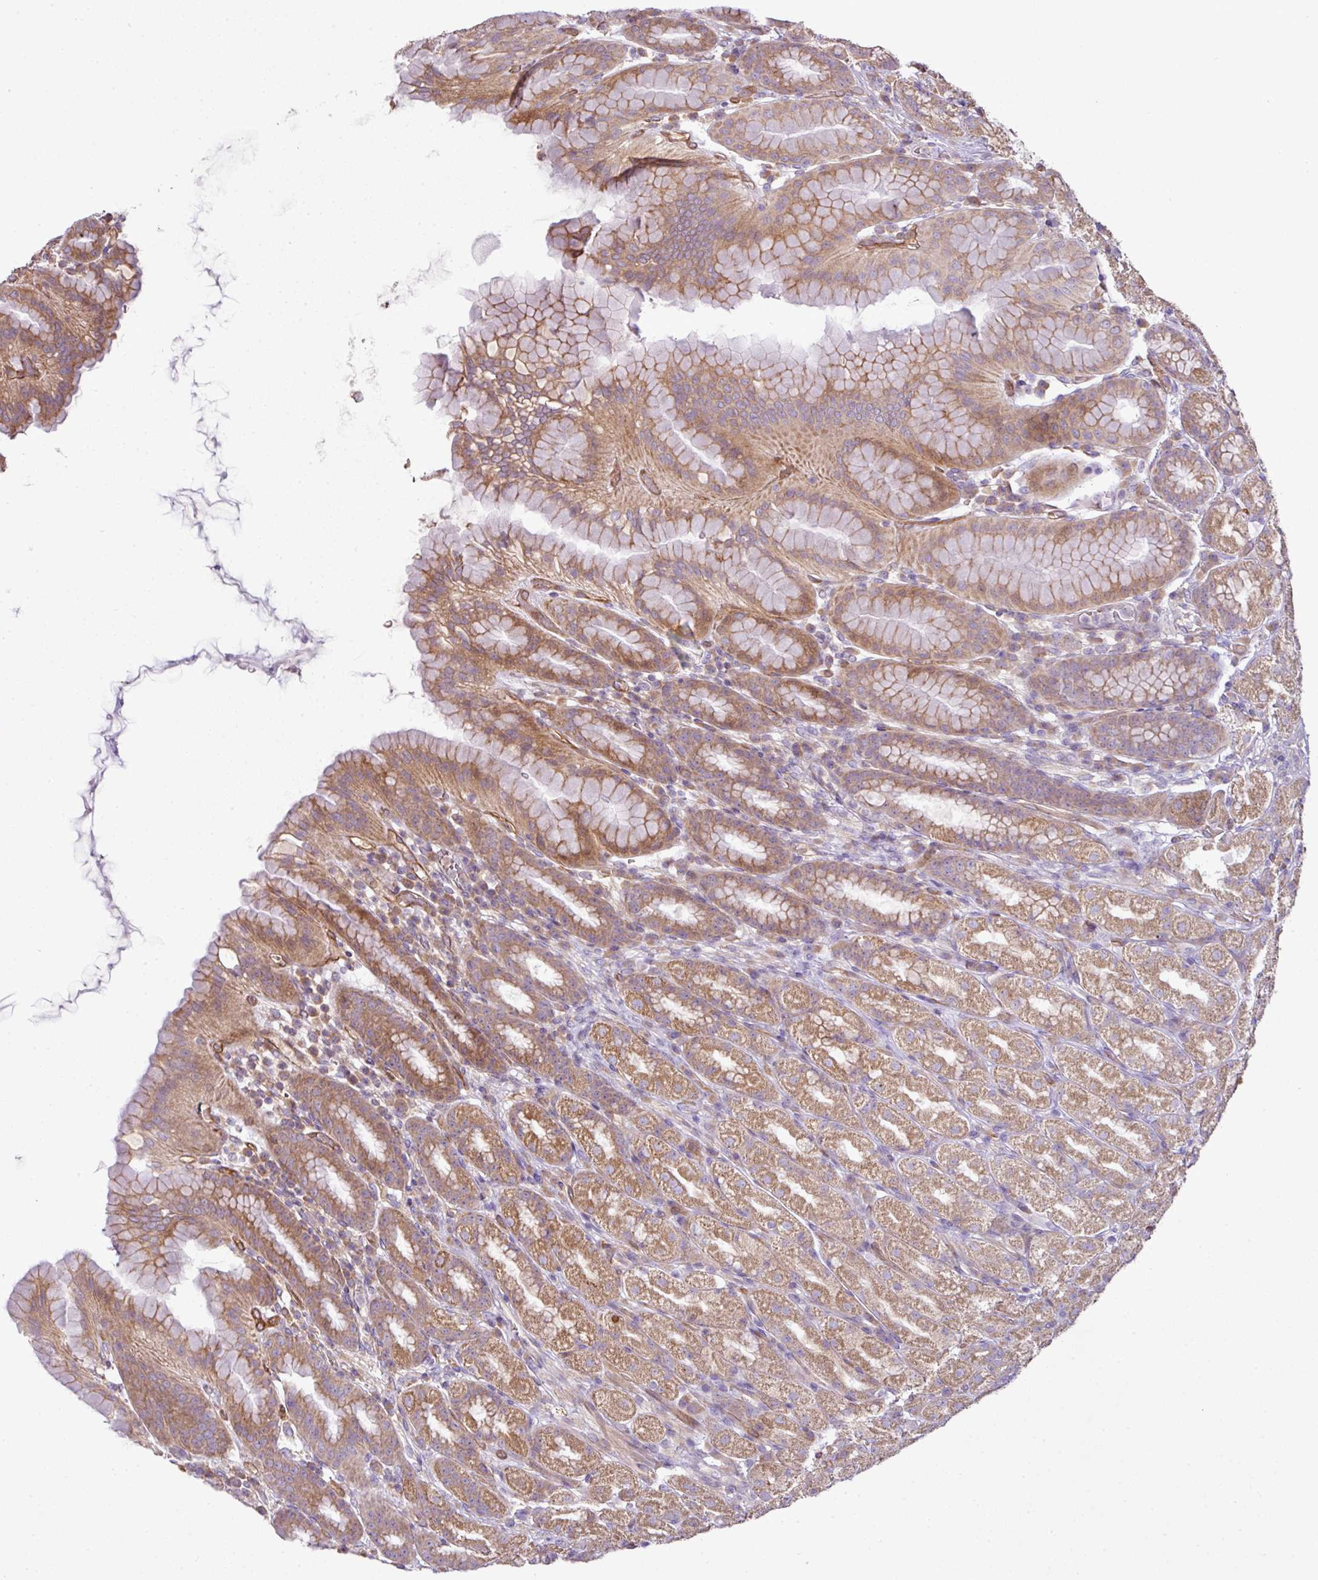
{"staining": {"intensity": "moderate", "quantity": ">75%", "location": "cytoplasmic/membranous"}, "tissue": "stomach", "cell_type": "Glandular cells", "image_type": "normal", "snomed": [{"axis": "morphology", "description": "Normal tissue, NOS"}, {"axis": "topography", "description": "Stomach, upper"}, {"axis": "topography", "description": "Stomach"}], "caption": "This photomicrograph displays IHC staining of unremarkable stomach, with medium moderate cytoplasmic/membranous expression in about >75% of glandular cells.", "gene": "COX18", "patient": {"sex": "male", "age": 68}}